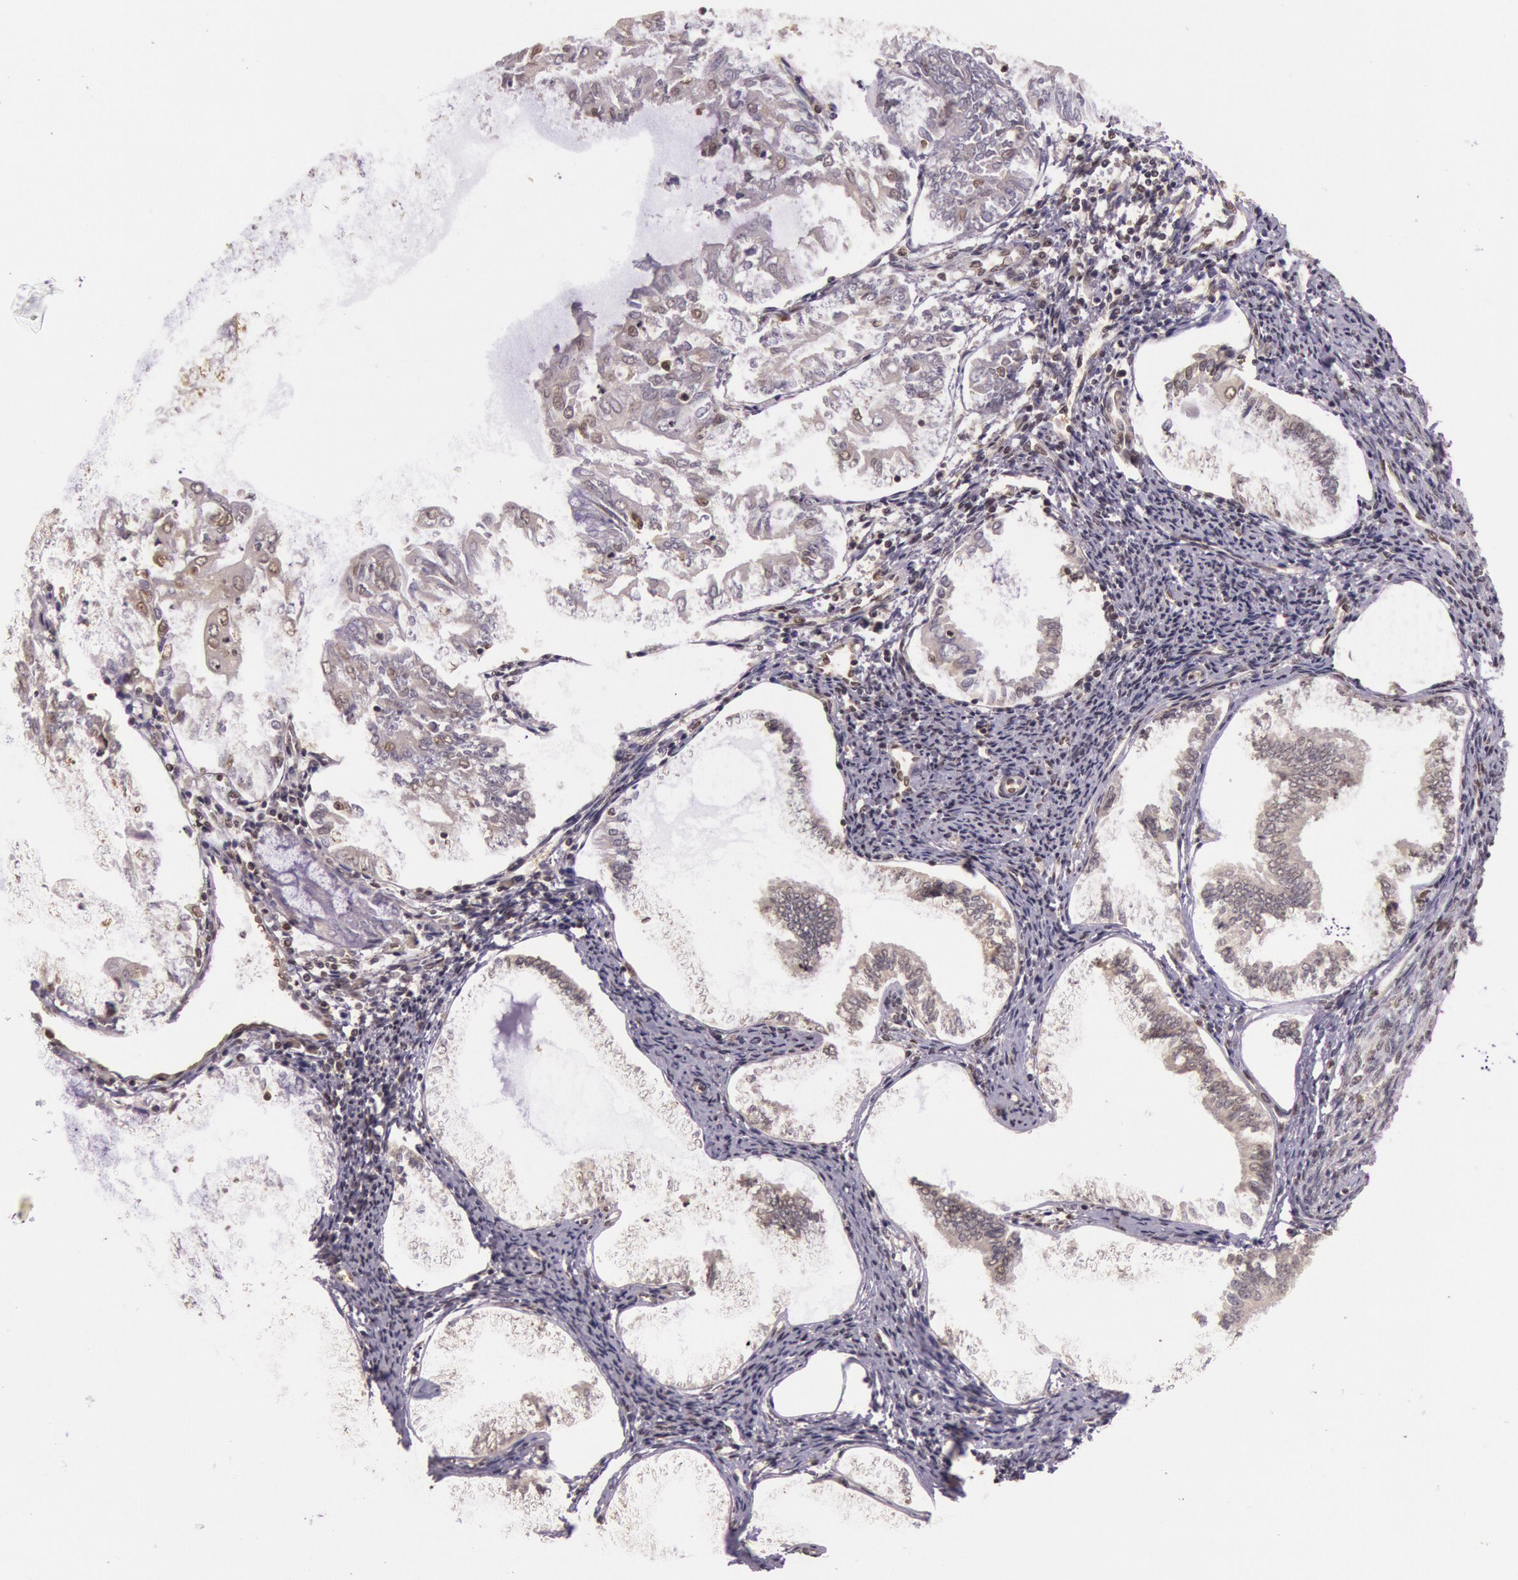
{"staining": {"intensity": "negative", "quantity": "none", "location": "none"}, "tissue": "endometrial cancer", "cell_type": "Tumor cells", "image_type": "cancer", "snomed": [{"axis": "morphology", "description": "Adenocarcinoma, NOS"}, {"axis": "topography", "description": "Endometrium"}], "caption": "Tumor cells are negative for brown protein staining in endometrial cancer (adenocarcinoma).", "gene": "RTL10", "patient": {"sex": "female", "age": 79}}